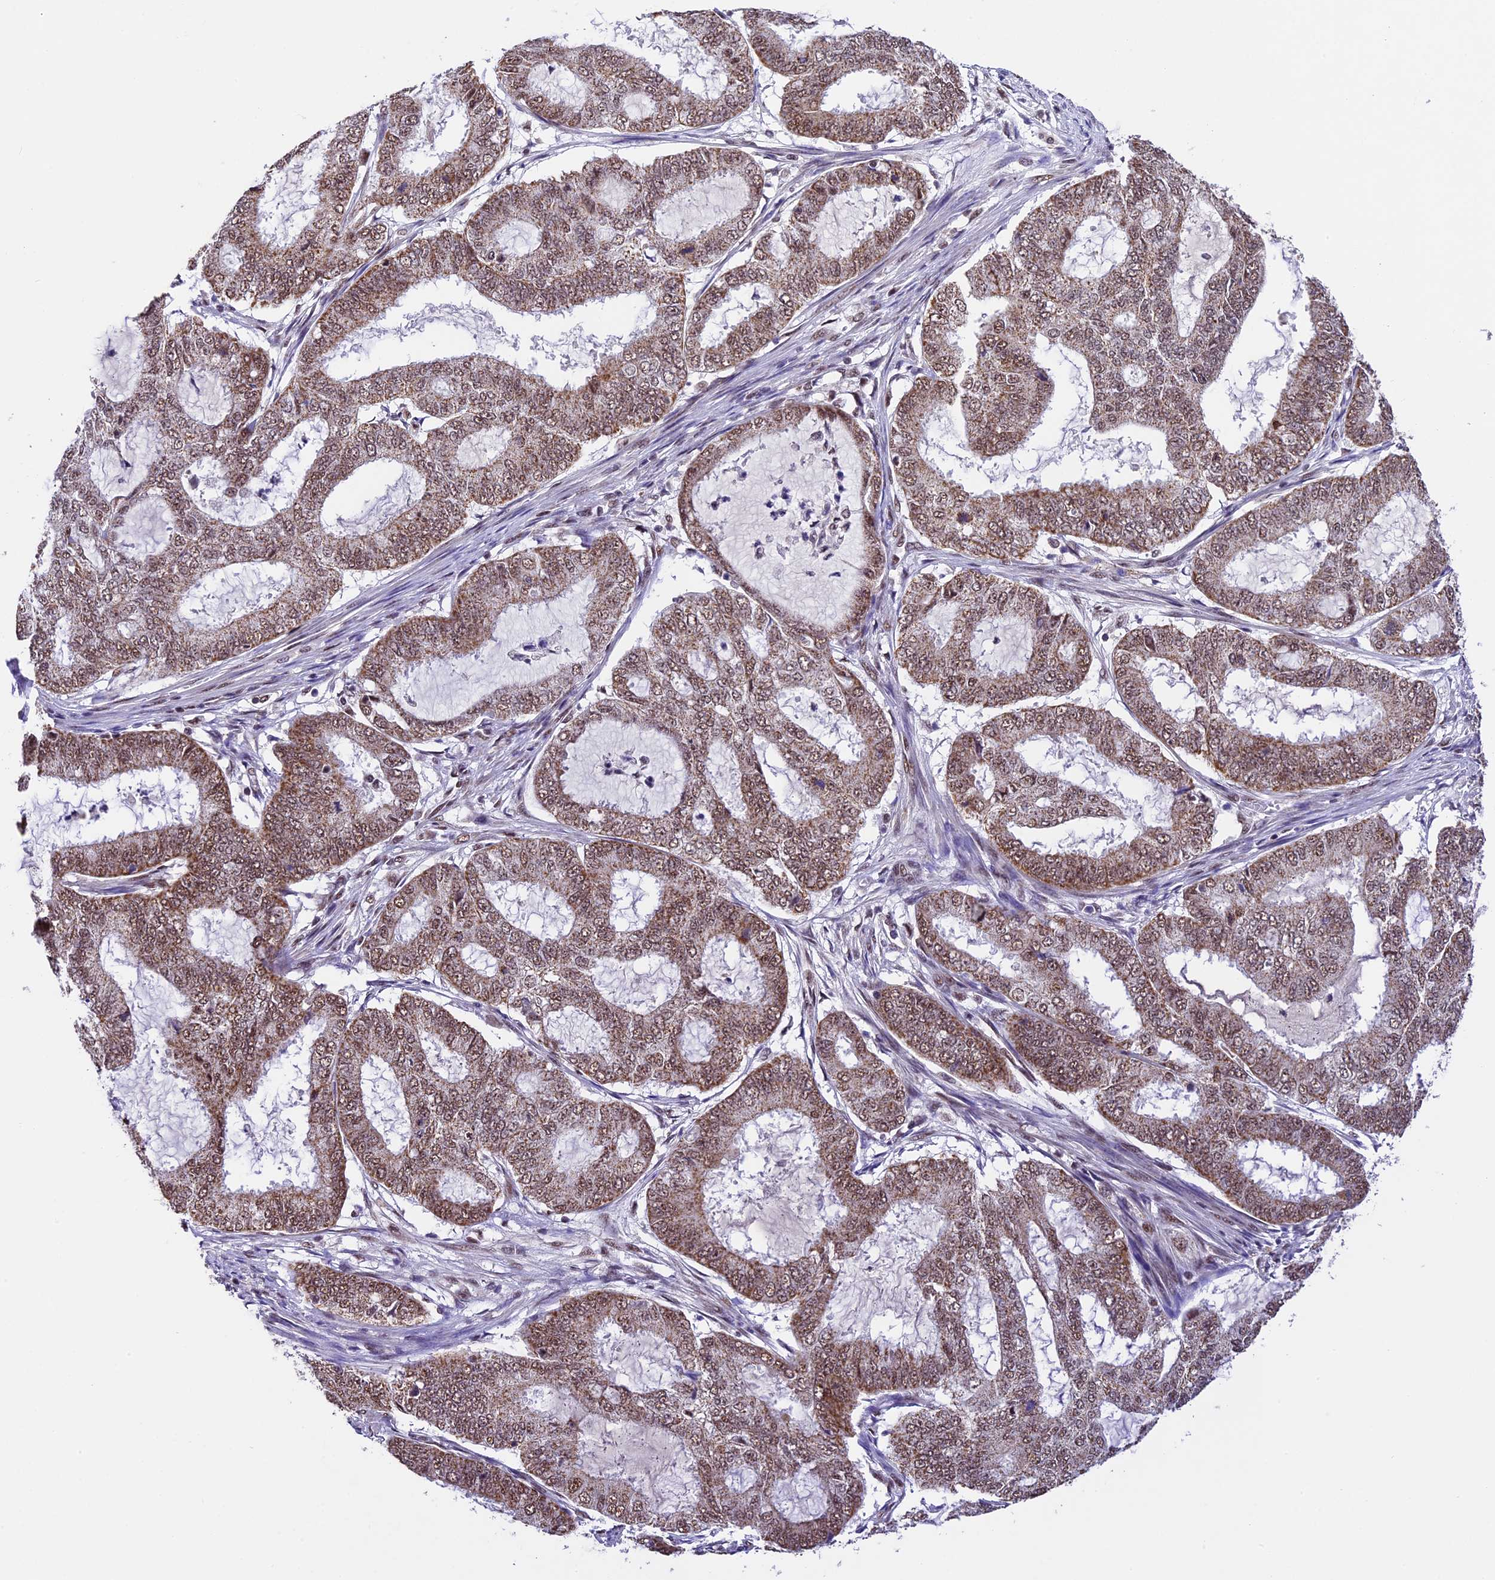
{"staining": {"intensity": "moderate", "quantity": ">75%", "location": "cytoplasmic/membranous,nuclear"}, "tissue": "endometrial cancer", "cell_type": "Tumor cells", "image_type": "cancer", "snomed": [{"axis": "morphology", "description": "Adenocarcinoma, NOS"}, {"axis": "topography", "description": "Endometrium"}], "caption": "DAB (3,3'-diaminobenzidine) immunohistochemical staining of endometrial cancer (adenocarcinoma) reveals moderate cytoplasmic/membranous and nuclear protein staining in approximately >75% of tumor cells.", "gene": "CARS2", "patient": {"sex": "female", "age": 51}}